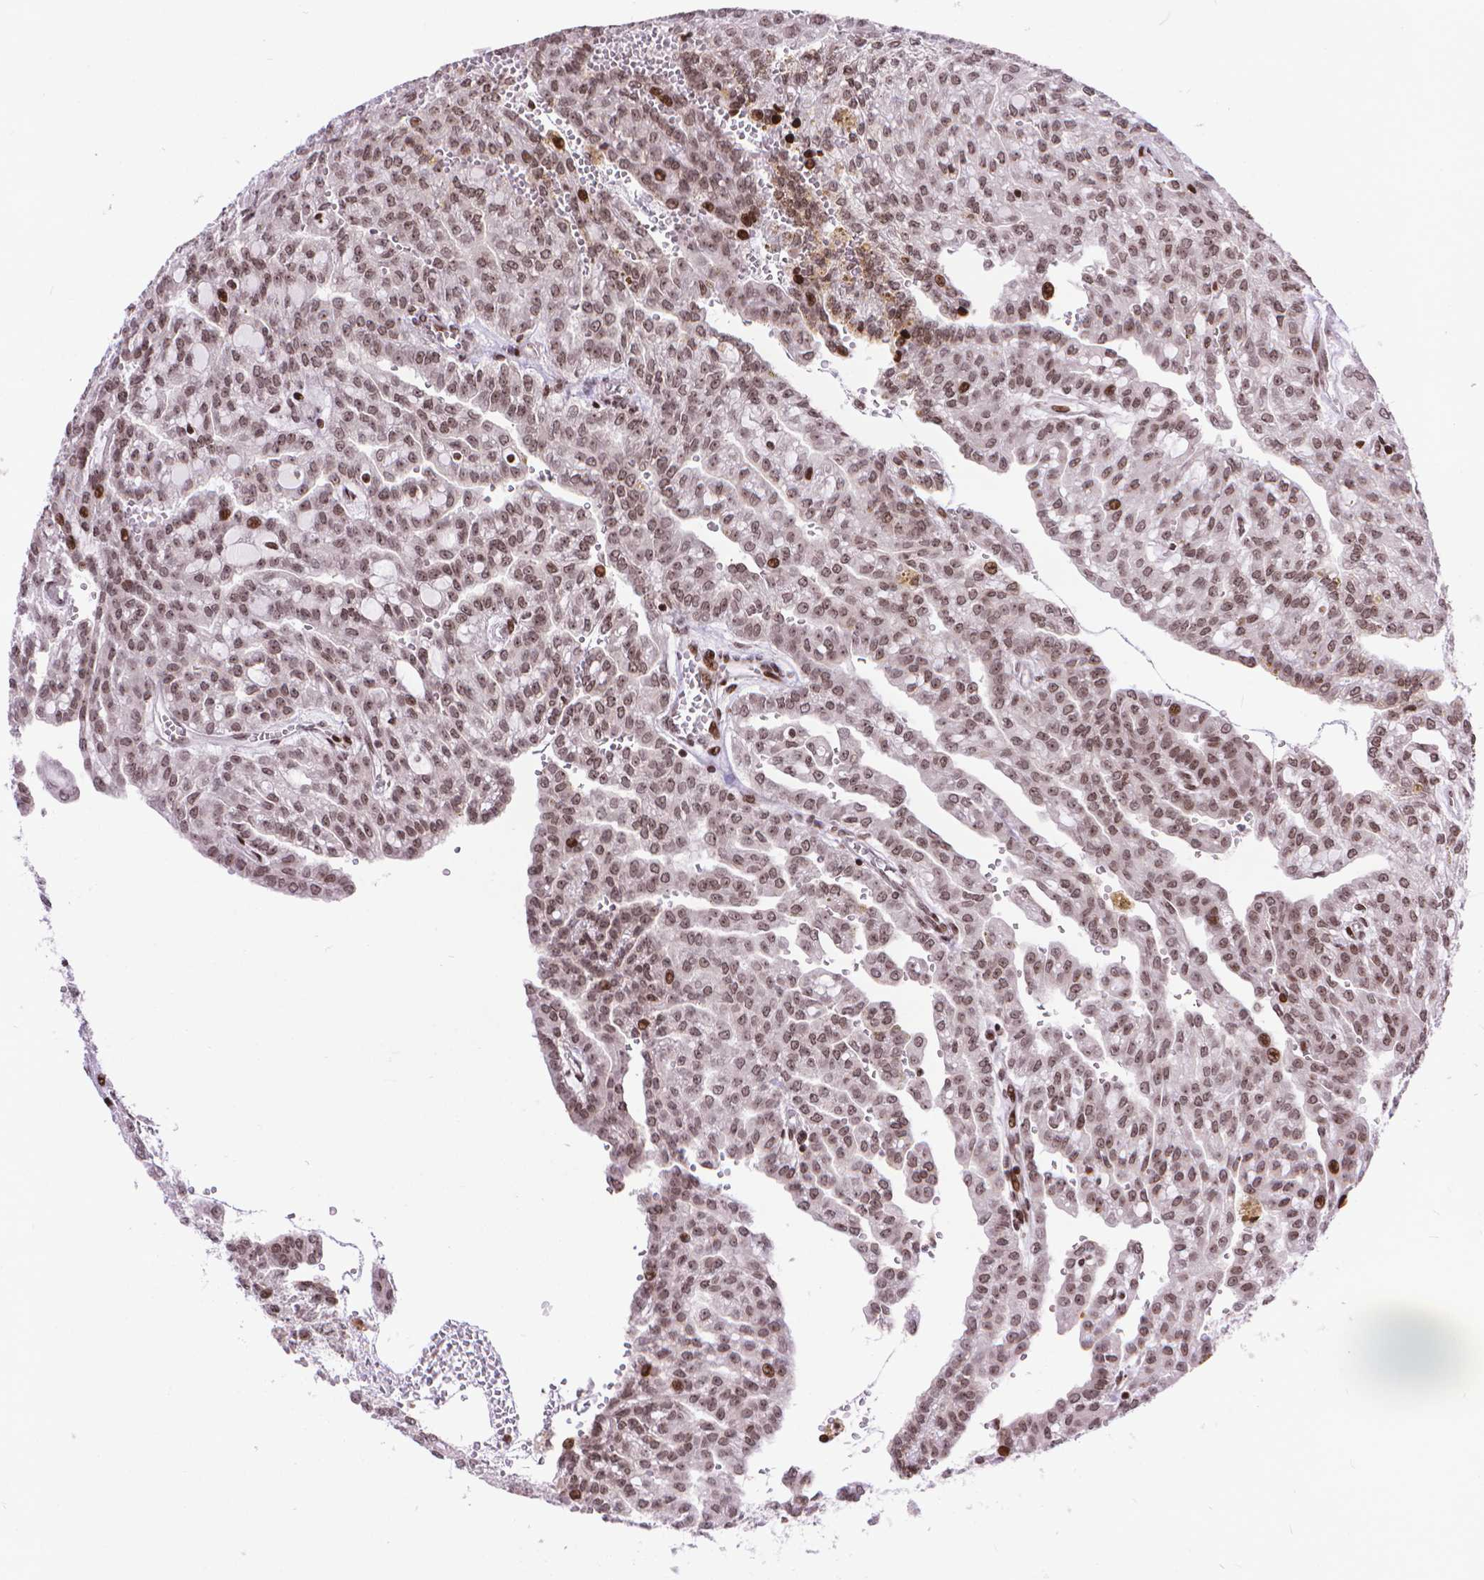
{"staining": {"intensity": "weak", "quantity": ">75%", "location": "nuclear"}, "tissue": "renal cancer", "cell_type": "Tumor cells", "image_type": "cancer", "snomed": [{"axis": "morphology", "description": "Adenocarcinoma, NOS"}, {"axis": "topography", "description": "Kidney"}], "caption": "This histopathology image displays renal cancer stained with immunohistochemistry to label a protein in brown. The nuclear of tumor cells show weak positivity for the protein. Nuclei are counter-stained blue.", "gene": "AMER1", "patient": {"sex": "male", "age": 63}}